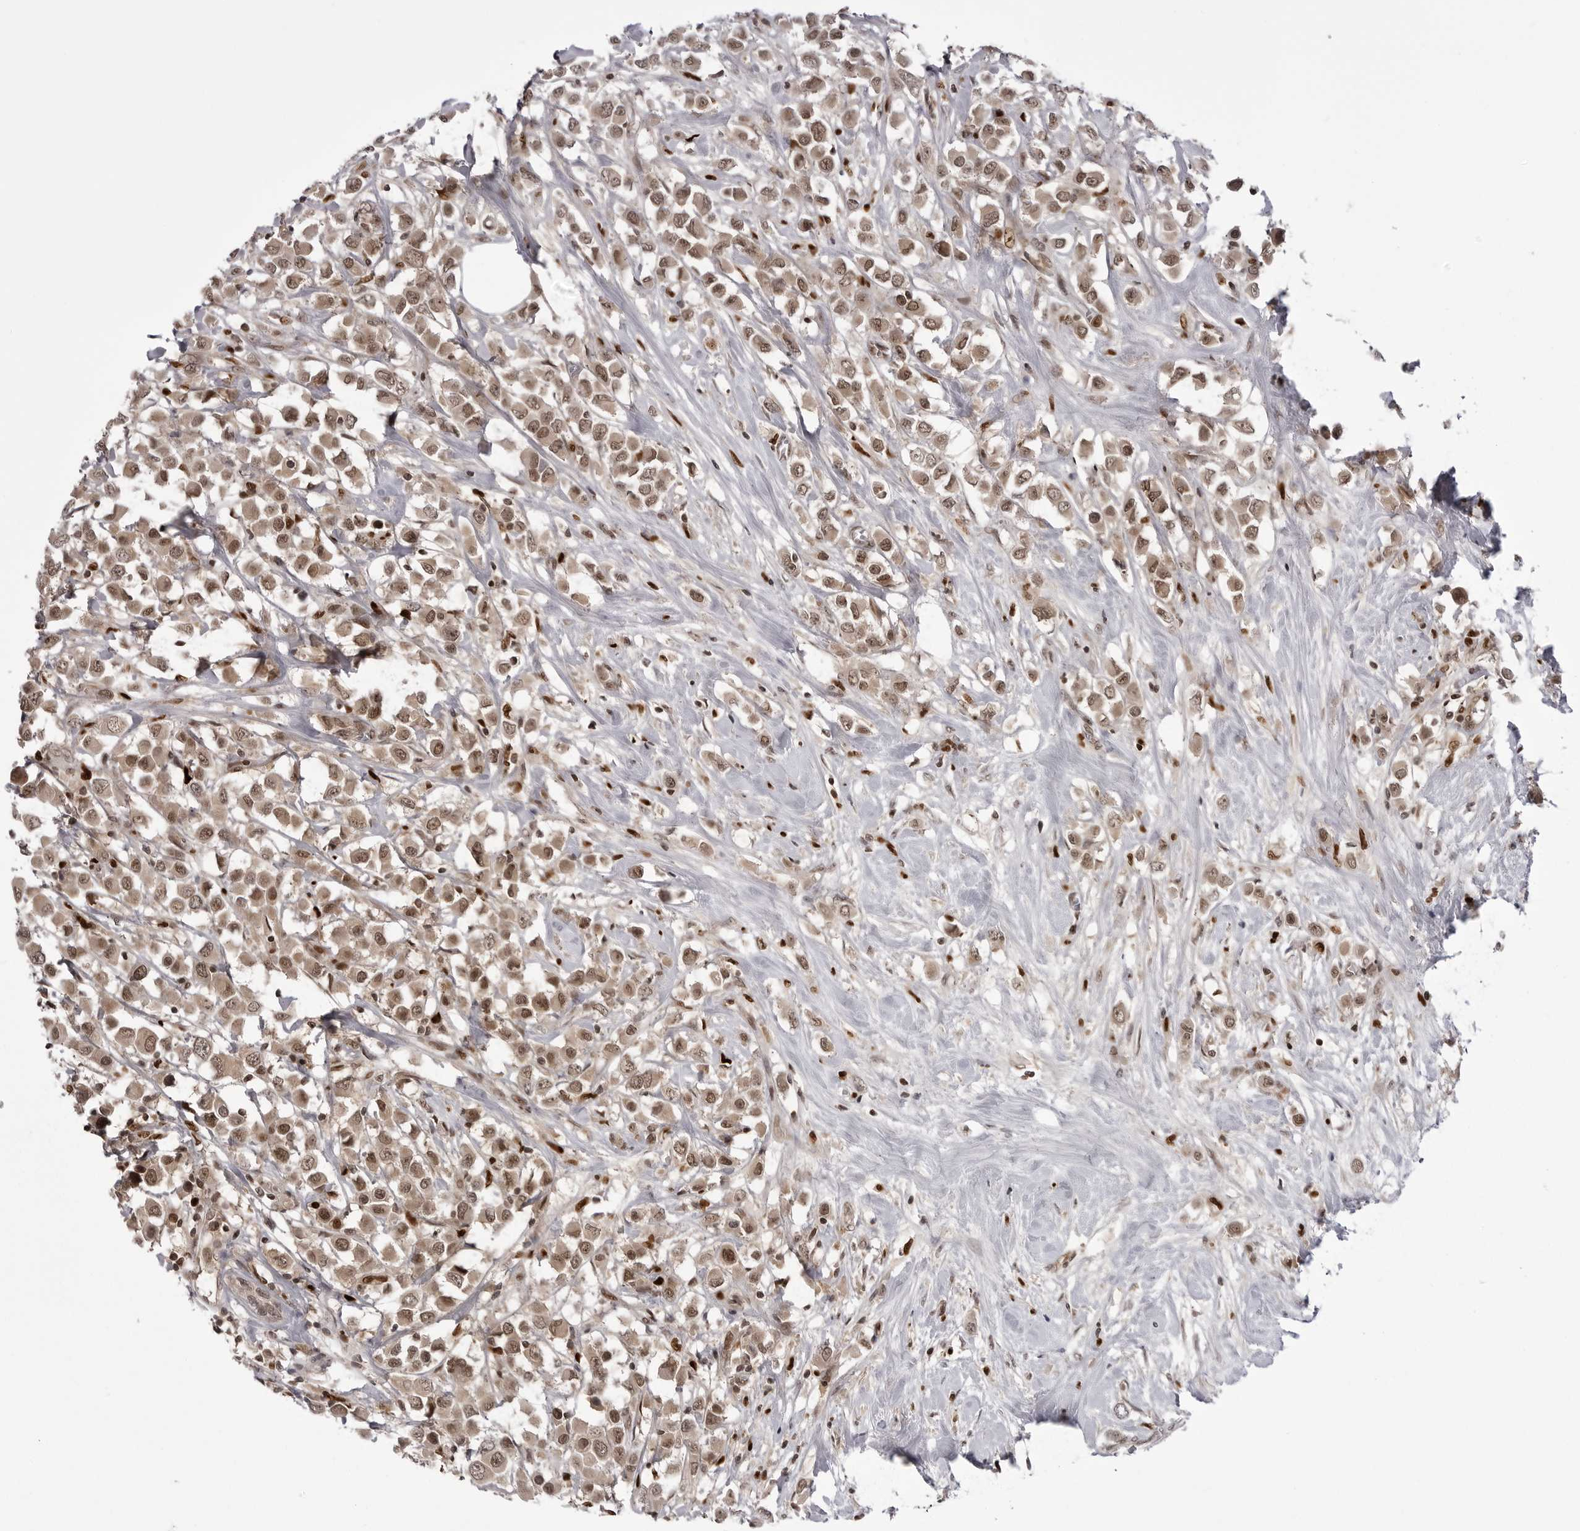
{"staining": {"intensity": "moderate", "quantity": ">75%", "location": "cytoplasmic/membranous,nuclear"}, "tissue": "breast cancer", "cell_type": "Tumor cells", "image_type": "cancer", "snomed": [{"axis": "morphology", "description": "Duct carcinoma"}, {"axis": "topography", "description": "Breast"}], "caption": "Immunohistochemistry (IHC) image of neoplastic tissue: breast intraductal carcinoma stained using immunohistochemistry (IHC) shows medium levels of moderate protein expression localized specifically in the cytoplasmic/membranous and nuclear of tumor cells, appearing as a cytoplasmic/membranous and nuclear brown color.", "gene": "PTK2B", "patient": {"sex": "female", "age": 61}}